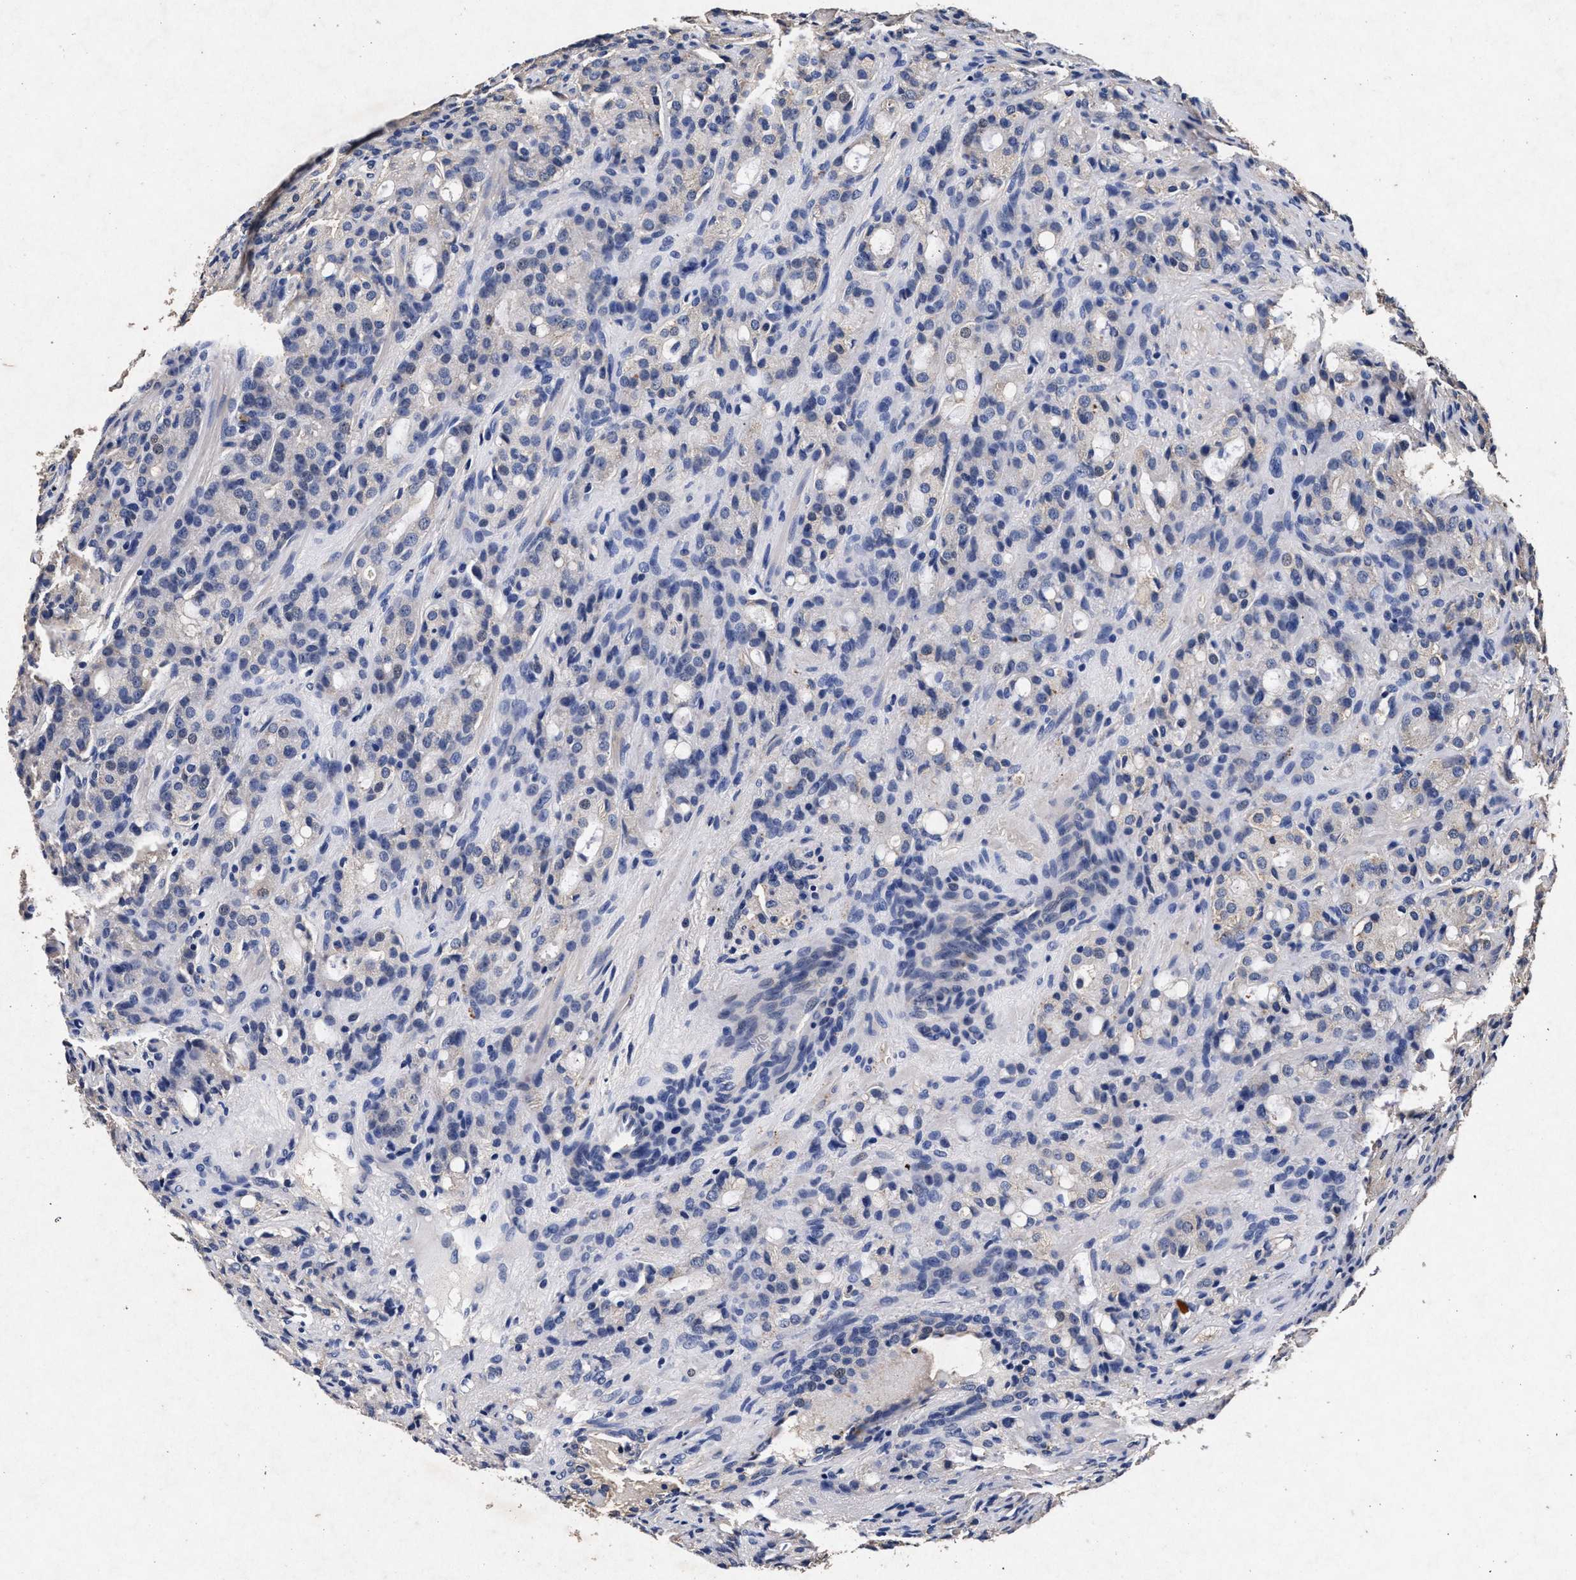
{"staining": {"intensity": "negative", "quantity": "none", "location": "none"}, "tissue": "prostate cancer", "cell_type": "Tumor cells", "image_type": "cancer", "snomed": [{"axis": "morphology", "description": "Adenocarcinoma, High grade"}, {"axis": "topography", "description": "Prostate"}], "caption": "DAB immunohistochemical staining of human prostate cancer demonstrates no significant staining in tumor cells.", "gene": "ATP1A2", "patient": {"sex": "male", "age": 72}}